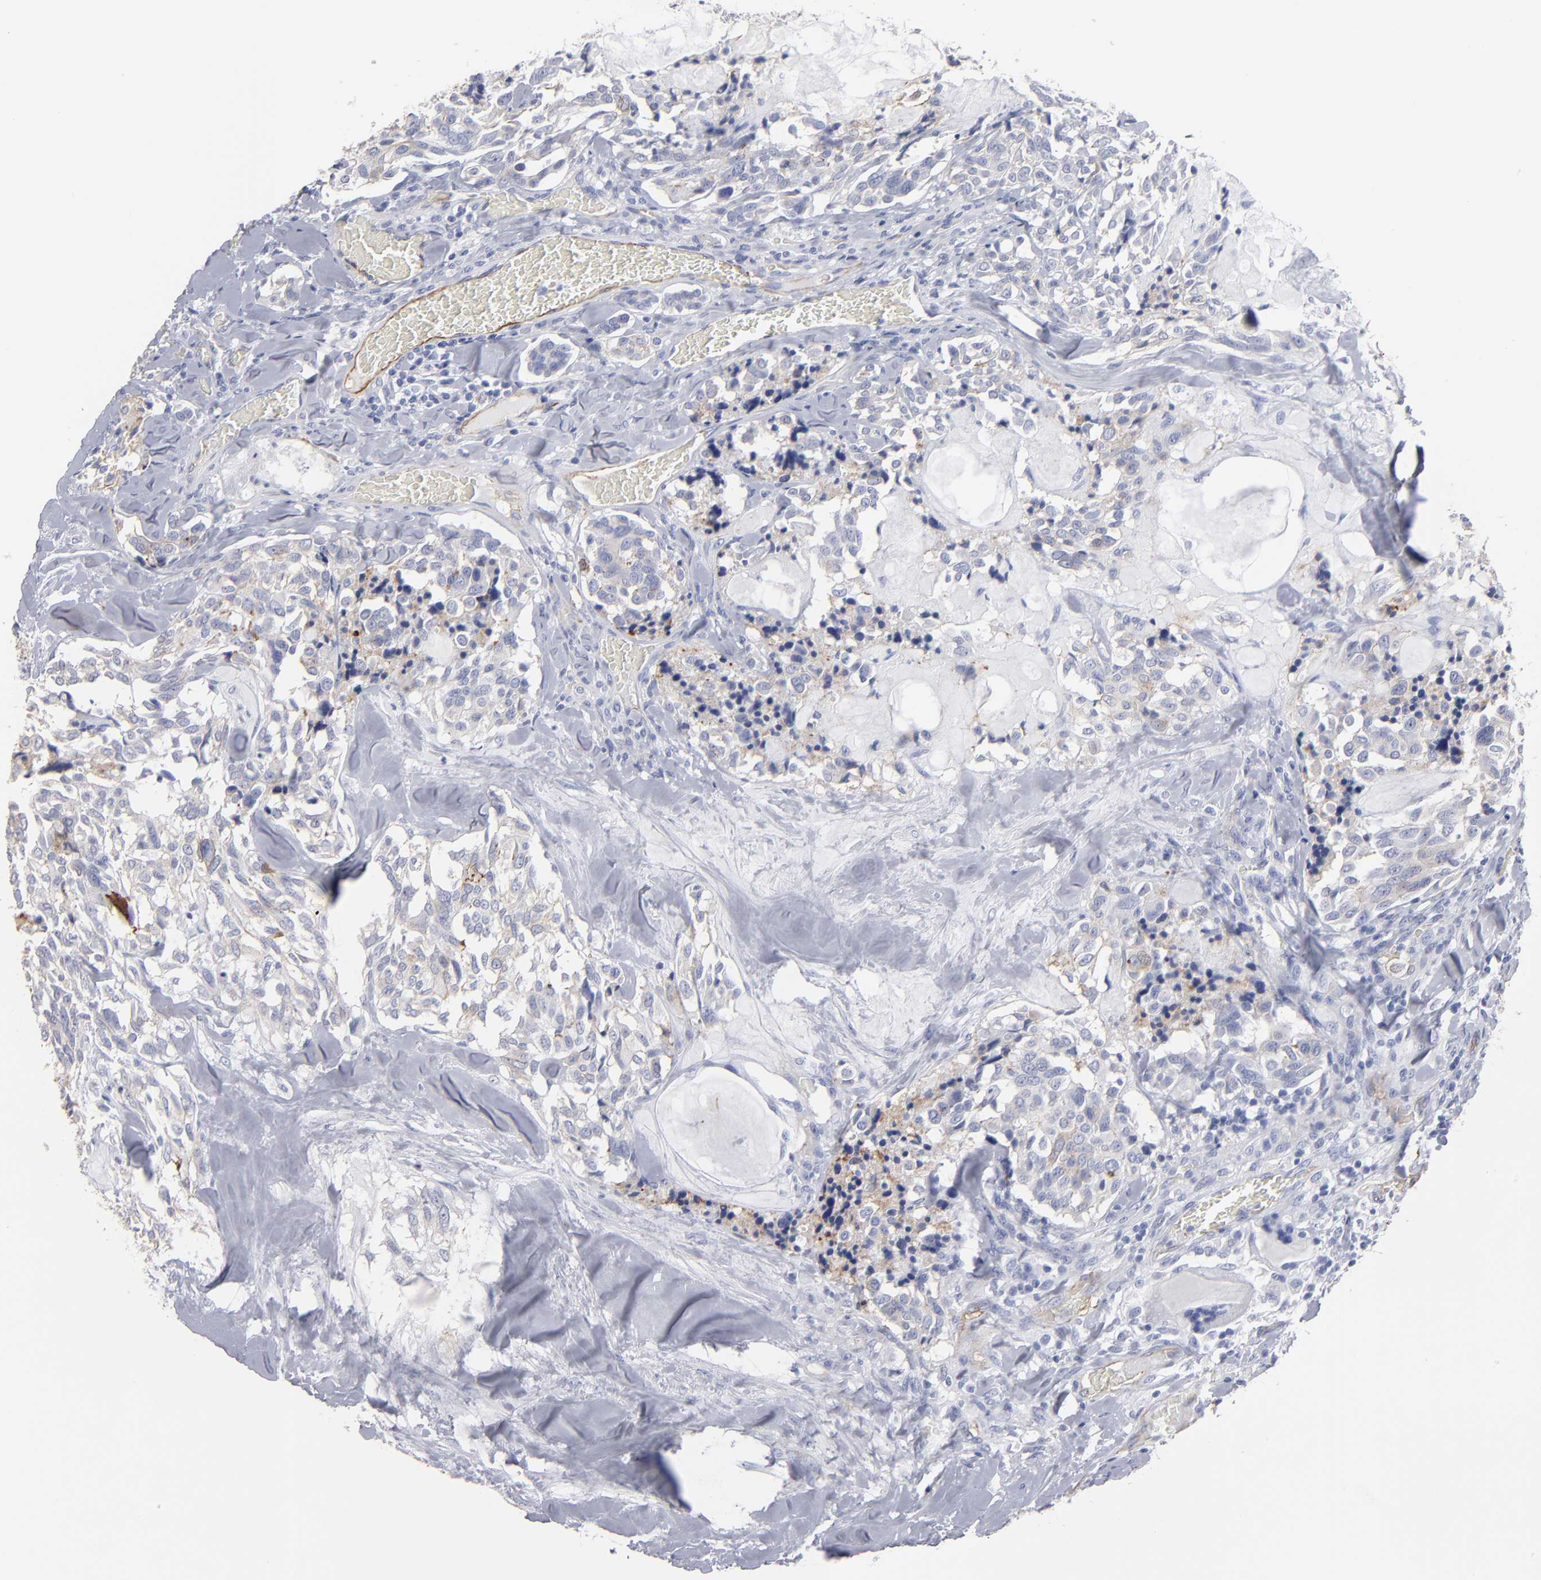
{"staining": {"intensity": "weak", "quantity": "<25%", "location": "cytoplasmic/membranous"}, "tissue": "thyroid cancer", "cell_type": "Tumor cells", "image_type": "cancer", "snomed": [{"axis": "morphology", "description": "Carcinoma, NOS"}, {"axis": "morphology", "description": "Carcinoid, malignant, NOS"}, {"axis": "topography", "description": "Thyroid gland"}], "caption": "Human thyroid cancer (carcinoma) stained for a protein using immunohistochemistry (IHC) reveals no staining in tumor cells.", "gene": "TM4SF1", "patient": {"sex": "male", "age": 33}}